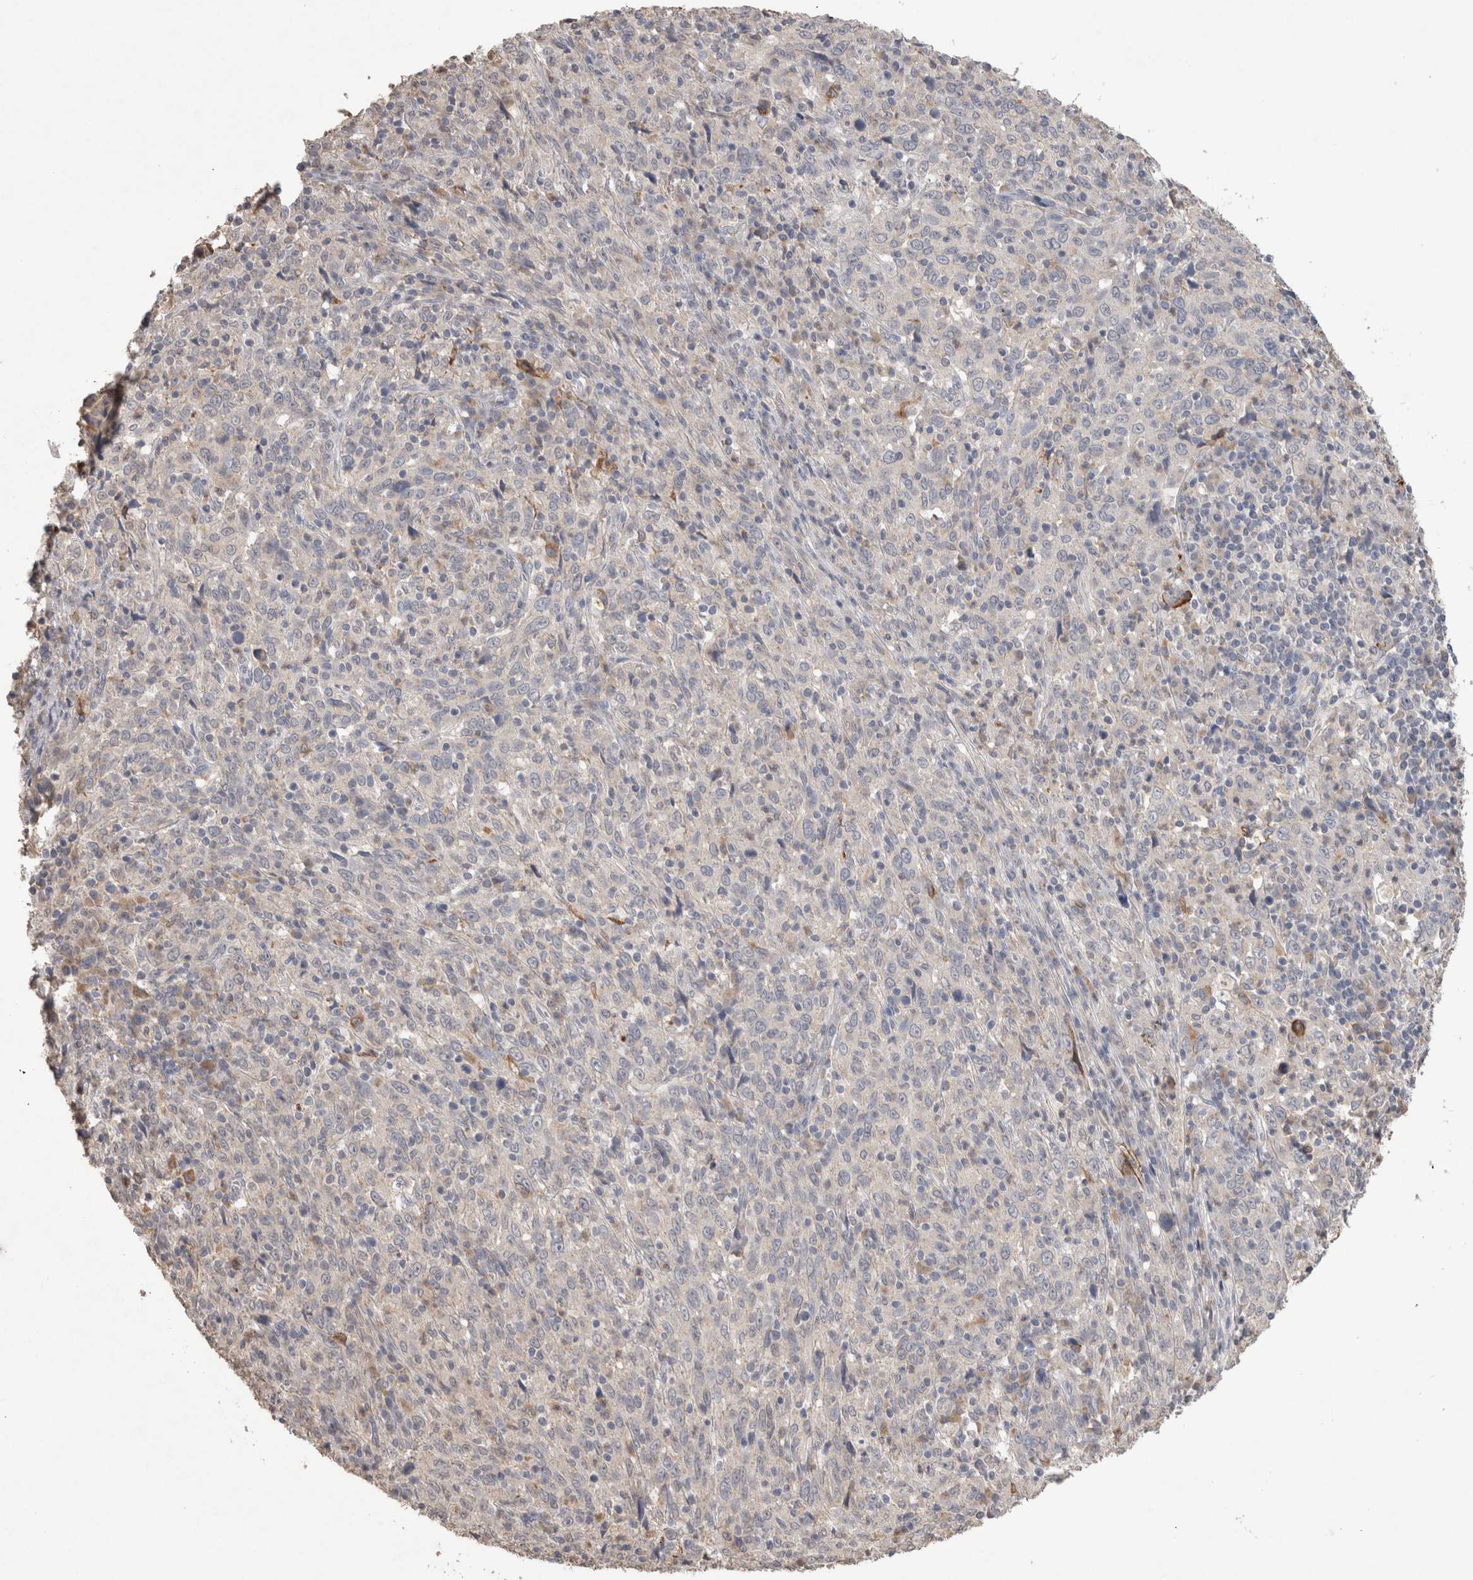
{"staining": {"intensity": "negative", "quantity": "none", "location": "none"}, "tissue": "cervical cancer", "cell_type": "Tumor cells", "image_type": "cancer", "snomed": [{"axis": "morphology", "description": "Squamous cell carcinoma, NOS"}, {"axis": "topography", "description": "Cervix"}], "caption": "Immunohistochemistry of human cervical cancer shows no positivity in tumor cells. (DAB (3,3'-diaminobenzidine) immunohistochemistry visualized using brightfield microscopy, high magnification).", "gene": "FABP7", "patient": {"sex": "female", "age": 46}}